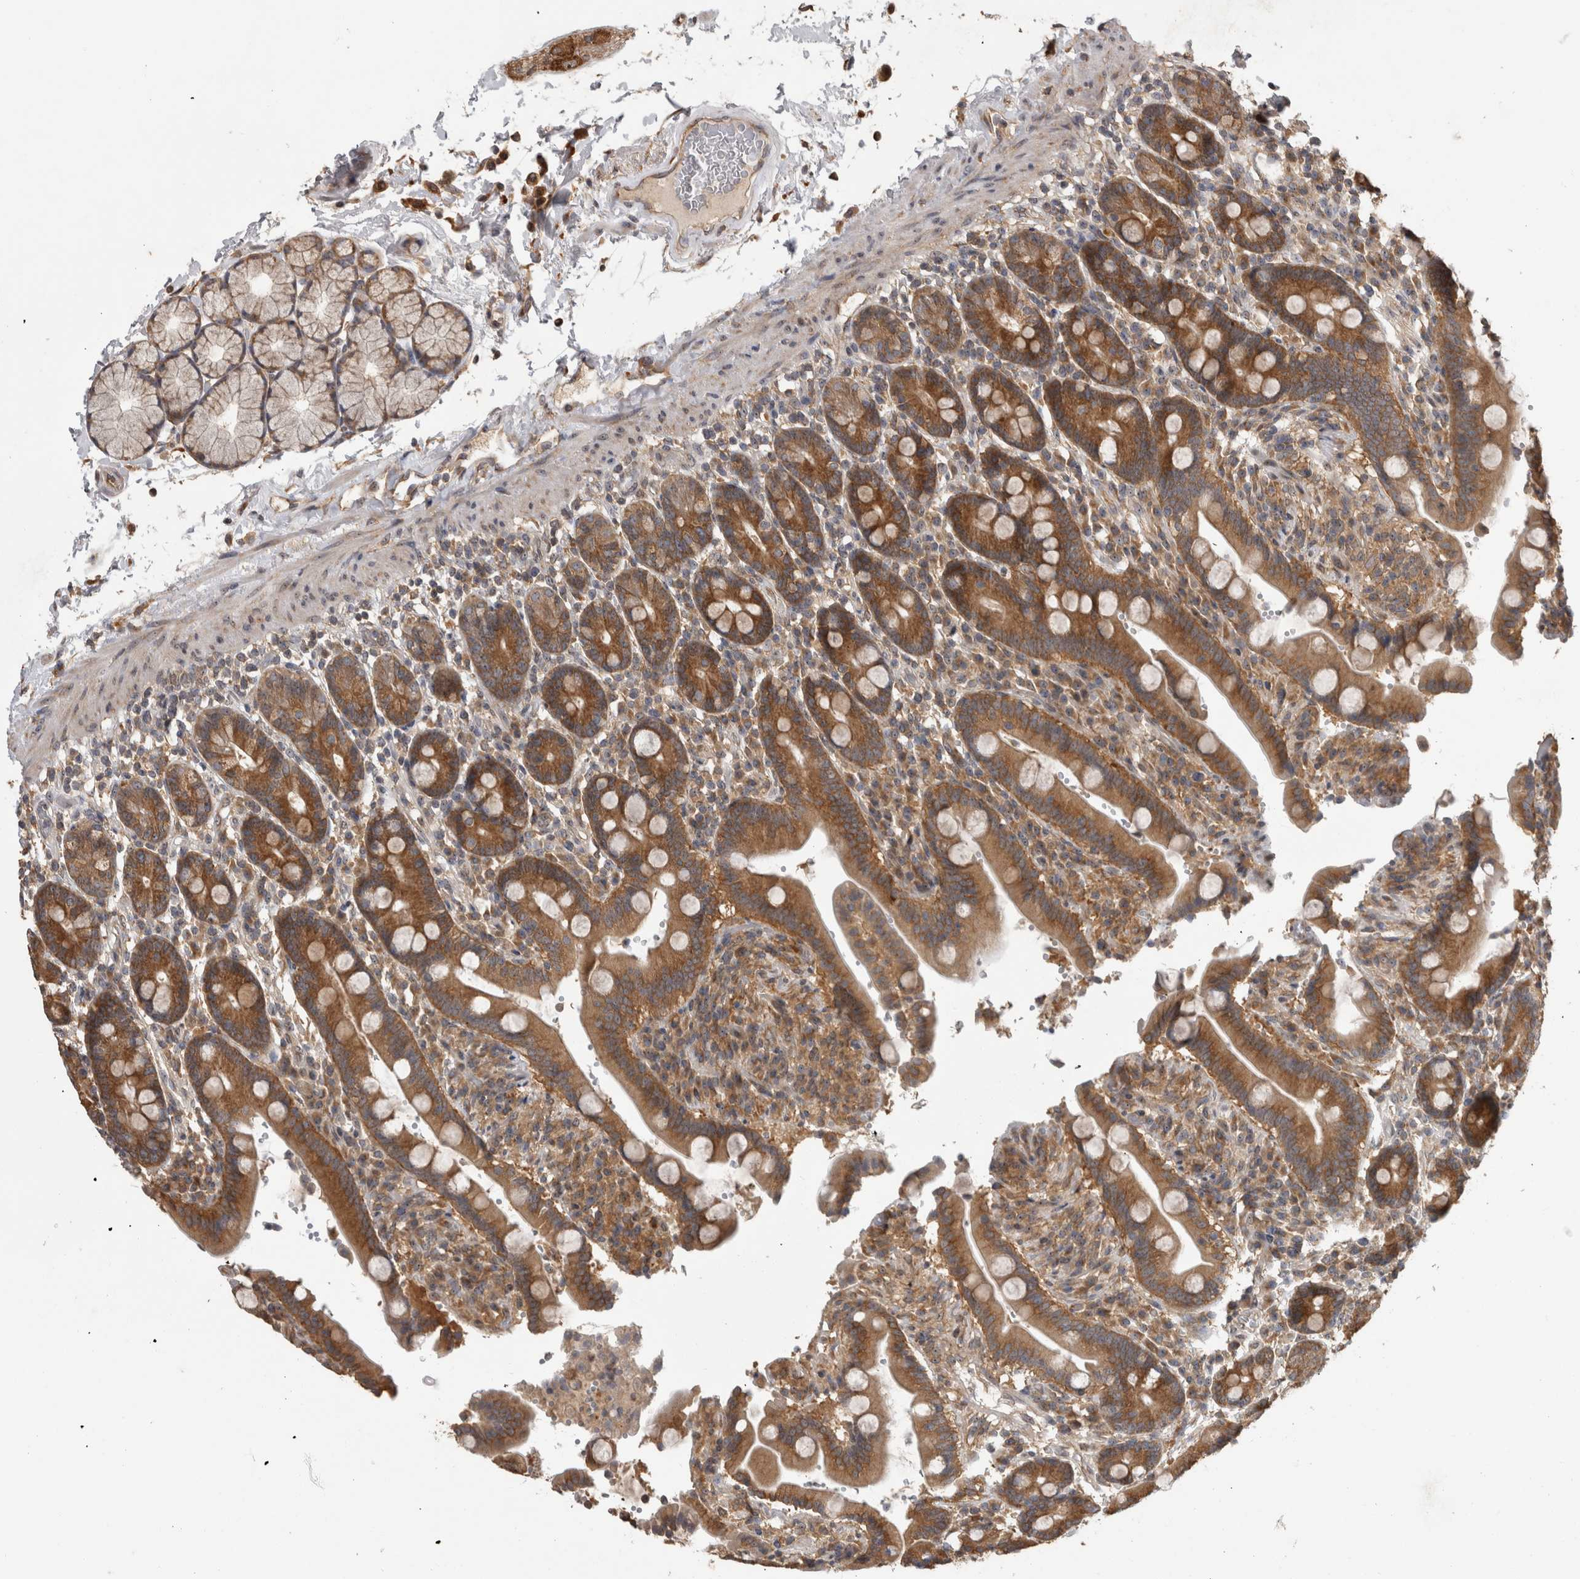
{"staining": {"intensity": "moderate", "quantity": ">75%", "location": "cytoplasmic/membranous"}, "tissue": "duodenum", "cell_type": "Glandular cells", "image_type": "normal", "snomed": [{"axis": "morphology", "description": "Normal tissue, NOS"}, {"axis": "topography", "description": "Small intestine, NOS"}], "caption": "Immunohistochemistry (IHC) micrograph of unremarkable duodenum: duodenum stained using immunohistochemistry displays medium levels of moderate protein expression localized specifically in the cytoplasmic/membranous of glandular cells, appearing as a cytoplasmic/membranous brown color.", "gene": "ATXN2", "patient": {"sex": "female", "age": 71}}